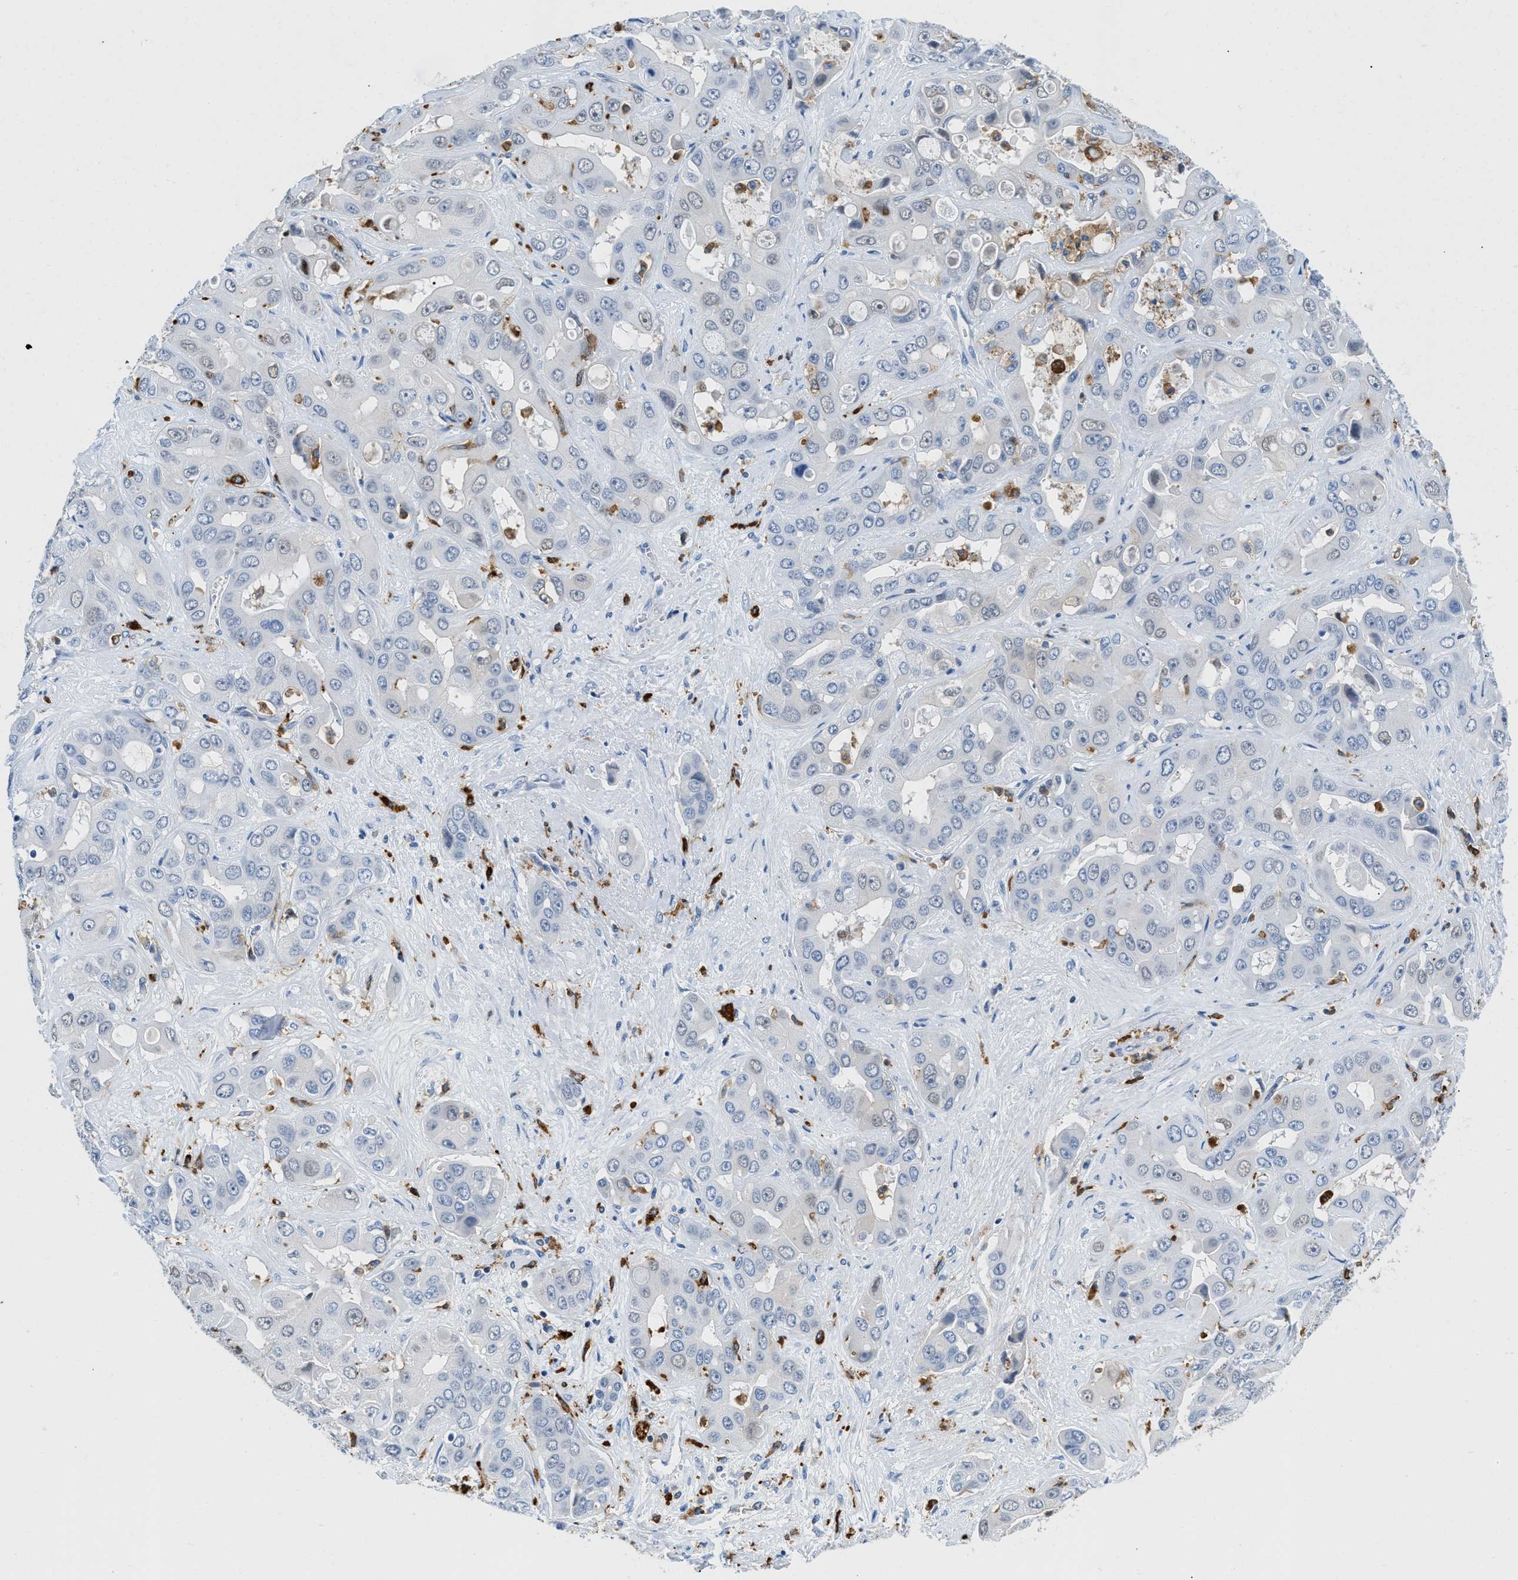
{"staining": {"intensity": "negative", "quantity": "none", "location": "none"}, "tissue": "liver cancer", "cell_type": "Tumor cells", "image_type": "cancer", "snomed": [{"axis": "morphology", "description": "Cholangiocarcinoma"}, {"axis": "topography", "description": "Liver"}], "caption": "Liver cancer (cholangiocarcinoma) was stained to show a protein in brown. There is no significant expression in tumor cells.", "gene": "CD226", "patient": {"sex": "female", "age": 52}}